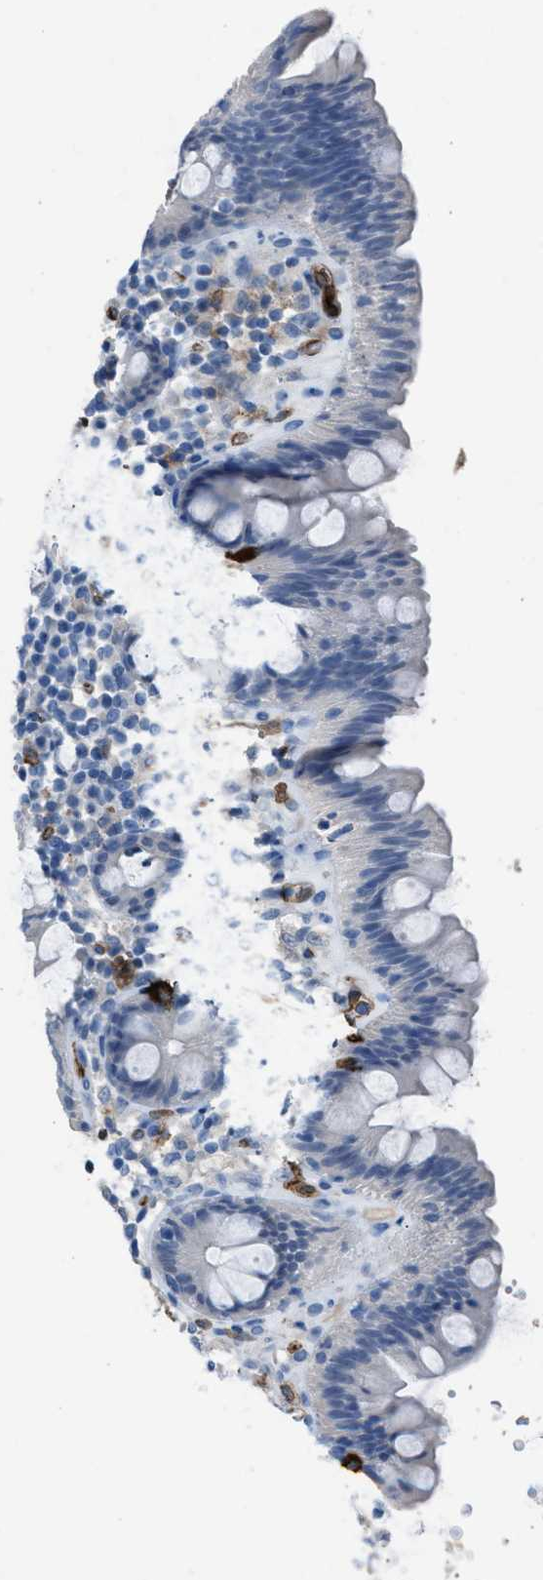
{"staining": {"intensity": "strong", "quantity": ">75%", "location": "cytoplasmic/membranous"}, "tissue": "colon", "cell_type": "Endothelial cells", "image_type": "normal", "snomed": [{"axis": "morphology", "description": "Normal tissue, NOS"}, {"axis": "topography", "description": "Colon"}], "caption": "This micrograph exhibits immunohistochemistry (IHC) staining of benign human colon, with high strong cytoplasmic/membranous positivity in about >75% of endothelial cells.", "gene": "DYSF", "patient": {"sex": "female", "age": 80}}